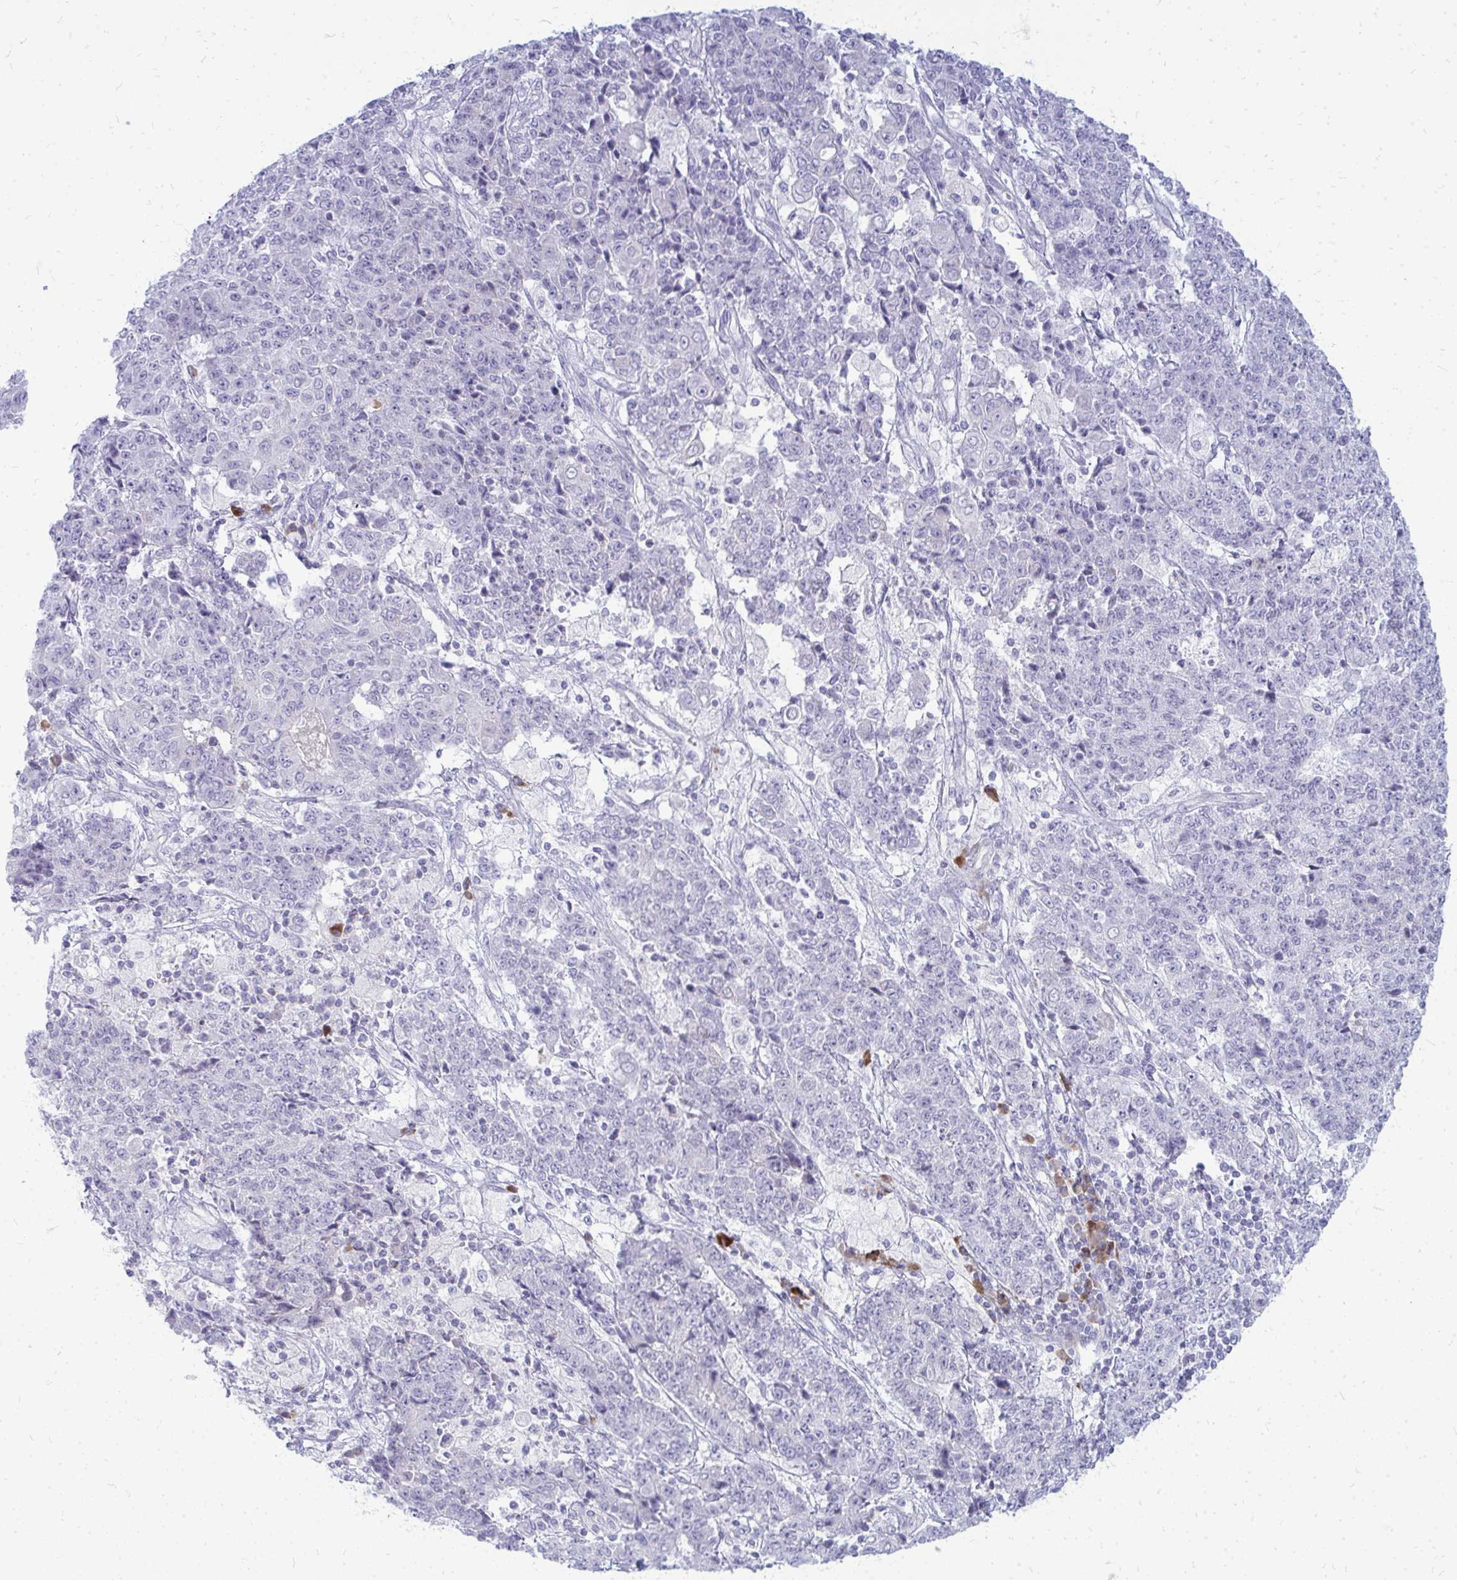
{"staining": {"intensity": "negative", "quantity": "none", "location": "none"}, "tissue": "ovarian cancer", "cell_type": "Tumor cells", "image_type": "cancer", "snomed": [{"axis": "morphology", "description": "Carcinoma, endometroid"}, {"axis": "topography", "description": "Ovary"}], "caption": "Immunohistochemistry (IHC) photomicrograph of neoplastic tissue: endometroid carcinoma (ovarian) stained with DAB (3,3'-diaminobenzidine) exhibits no significant protein staining in tumor cells. (Brightfield microscopy of DAB (3,3'-diaminobenzidine) immunohistochemistry at high magnification).", "gene": "TSPEAR", "patient": {"sex": "female", "age": 42}}